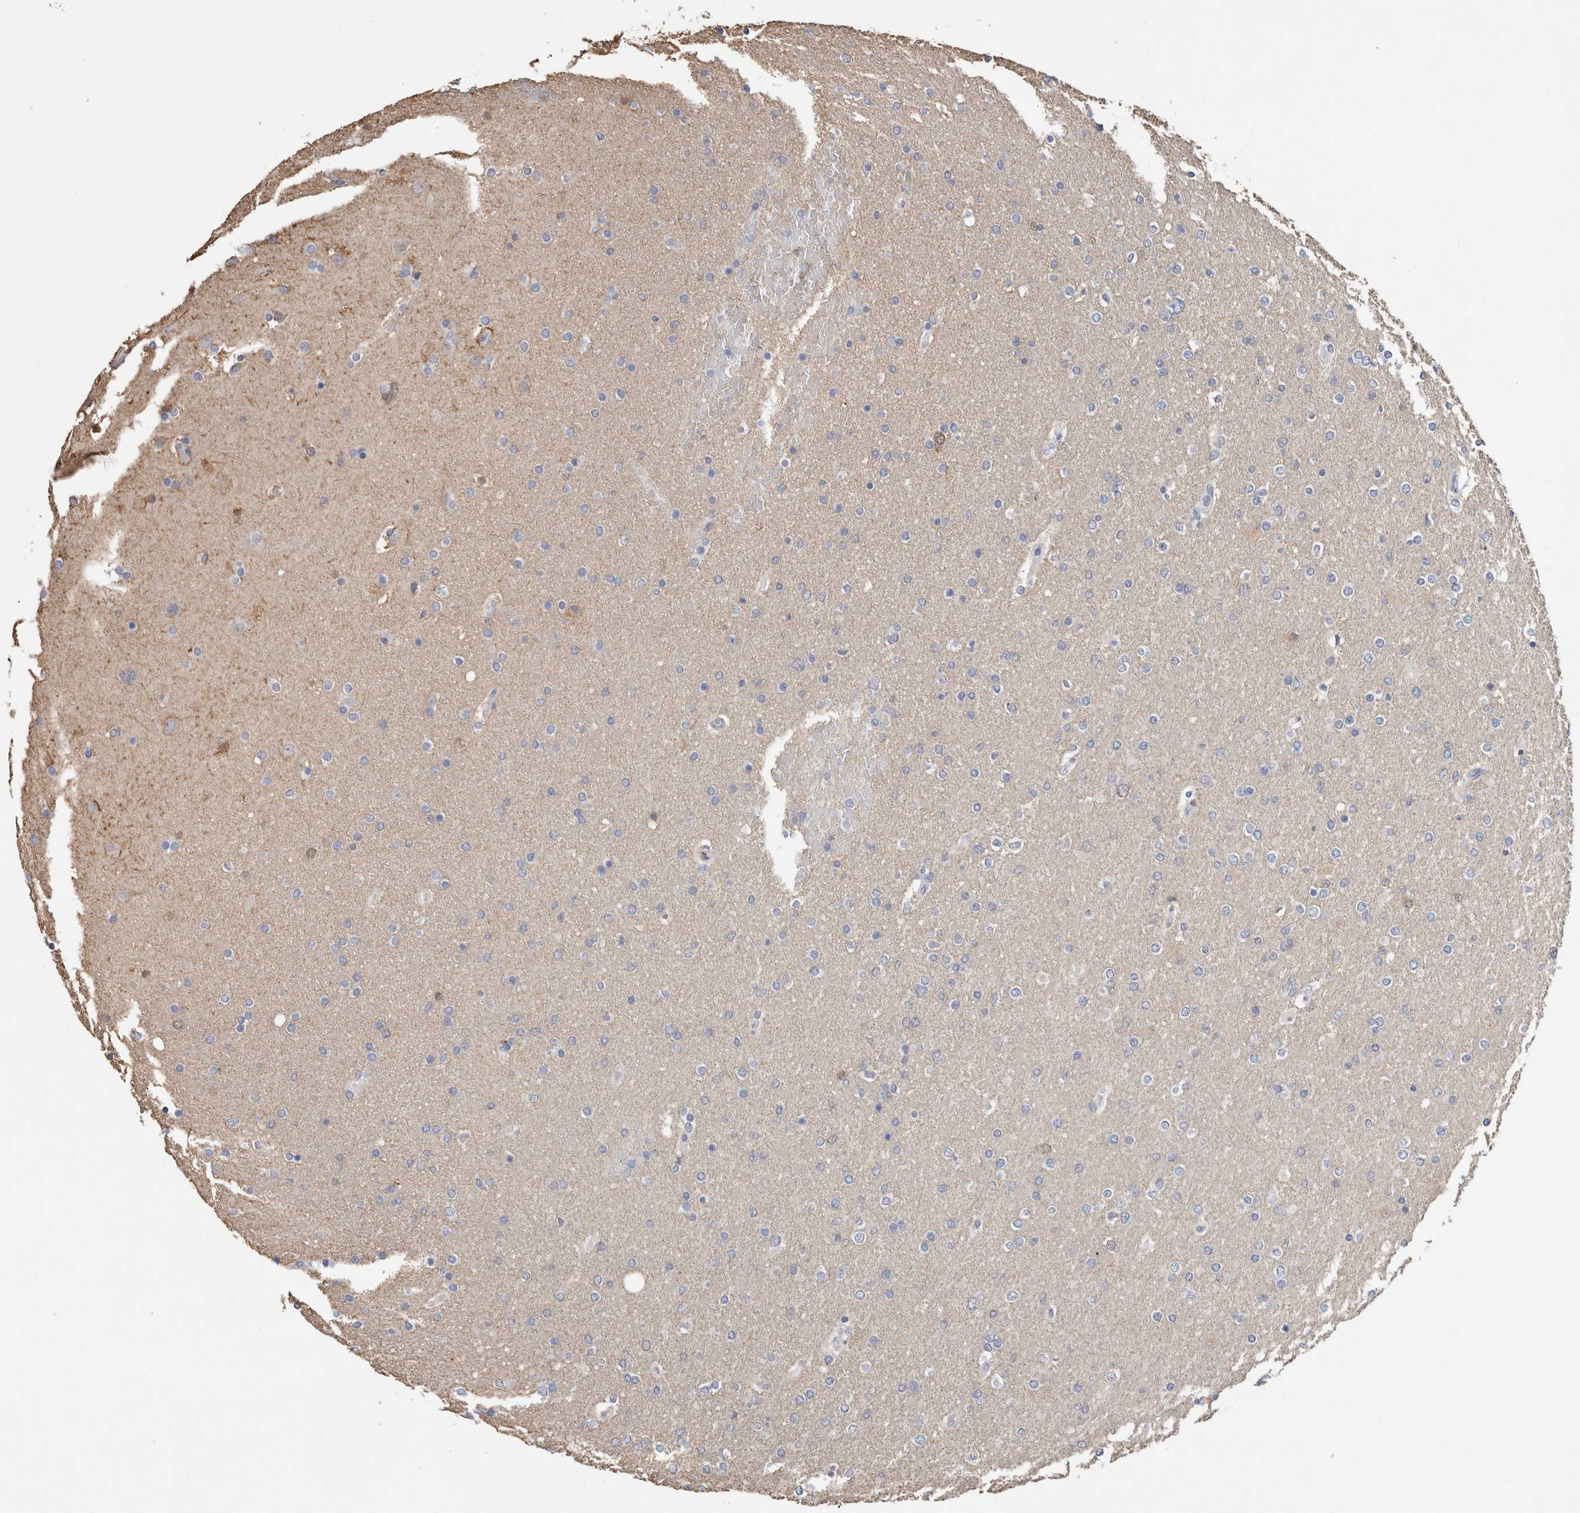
{"staining": {"intensity": "negative", "quantity": "none", "location": "none"}, "tissue": "glioma", "cell_type": "Tumor cells", "image_type": "cancer", "snomed": [{"axis": "morphology", "description": "Glioma, malignant, High grade"}, {"axis": "topography", "description": "Cerebral cortex"}], "caption": "Malignant glioma (high-grade) stained for a protein using IHC demonstrates no expression tumor cells.", "gene": "FABP7", "patient": {"sex": "female", "age": 36}}